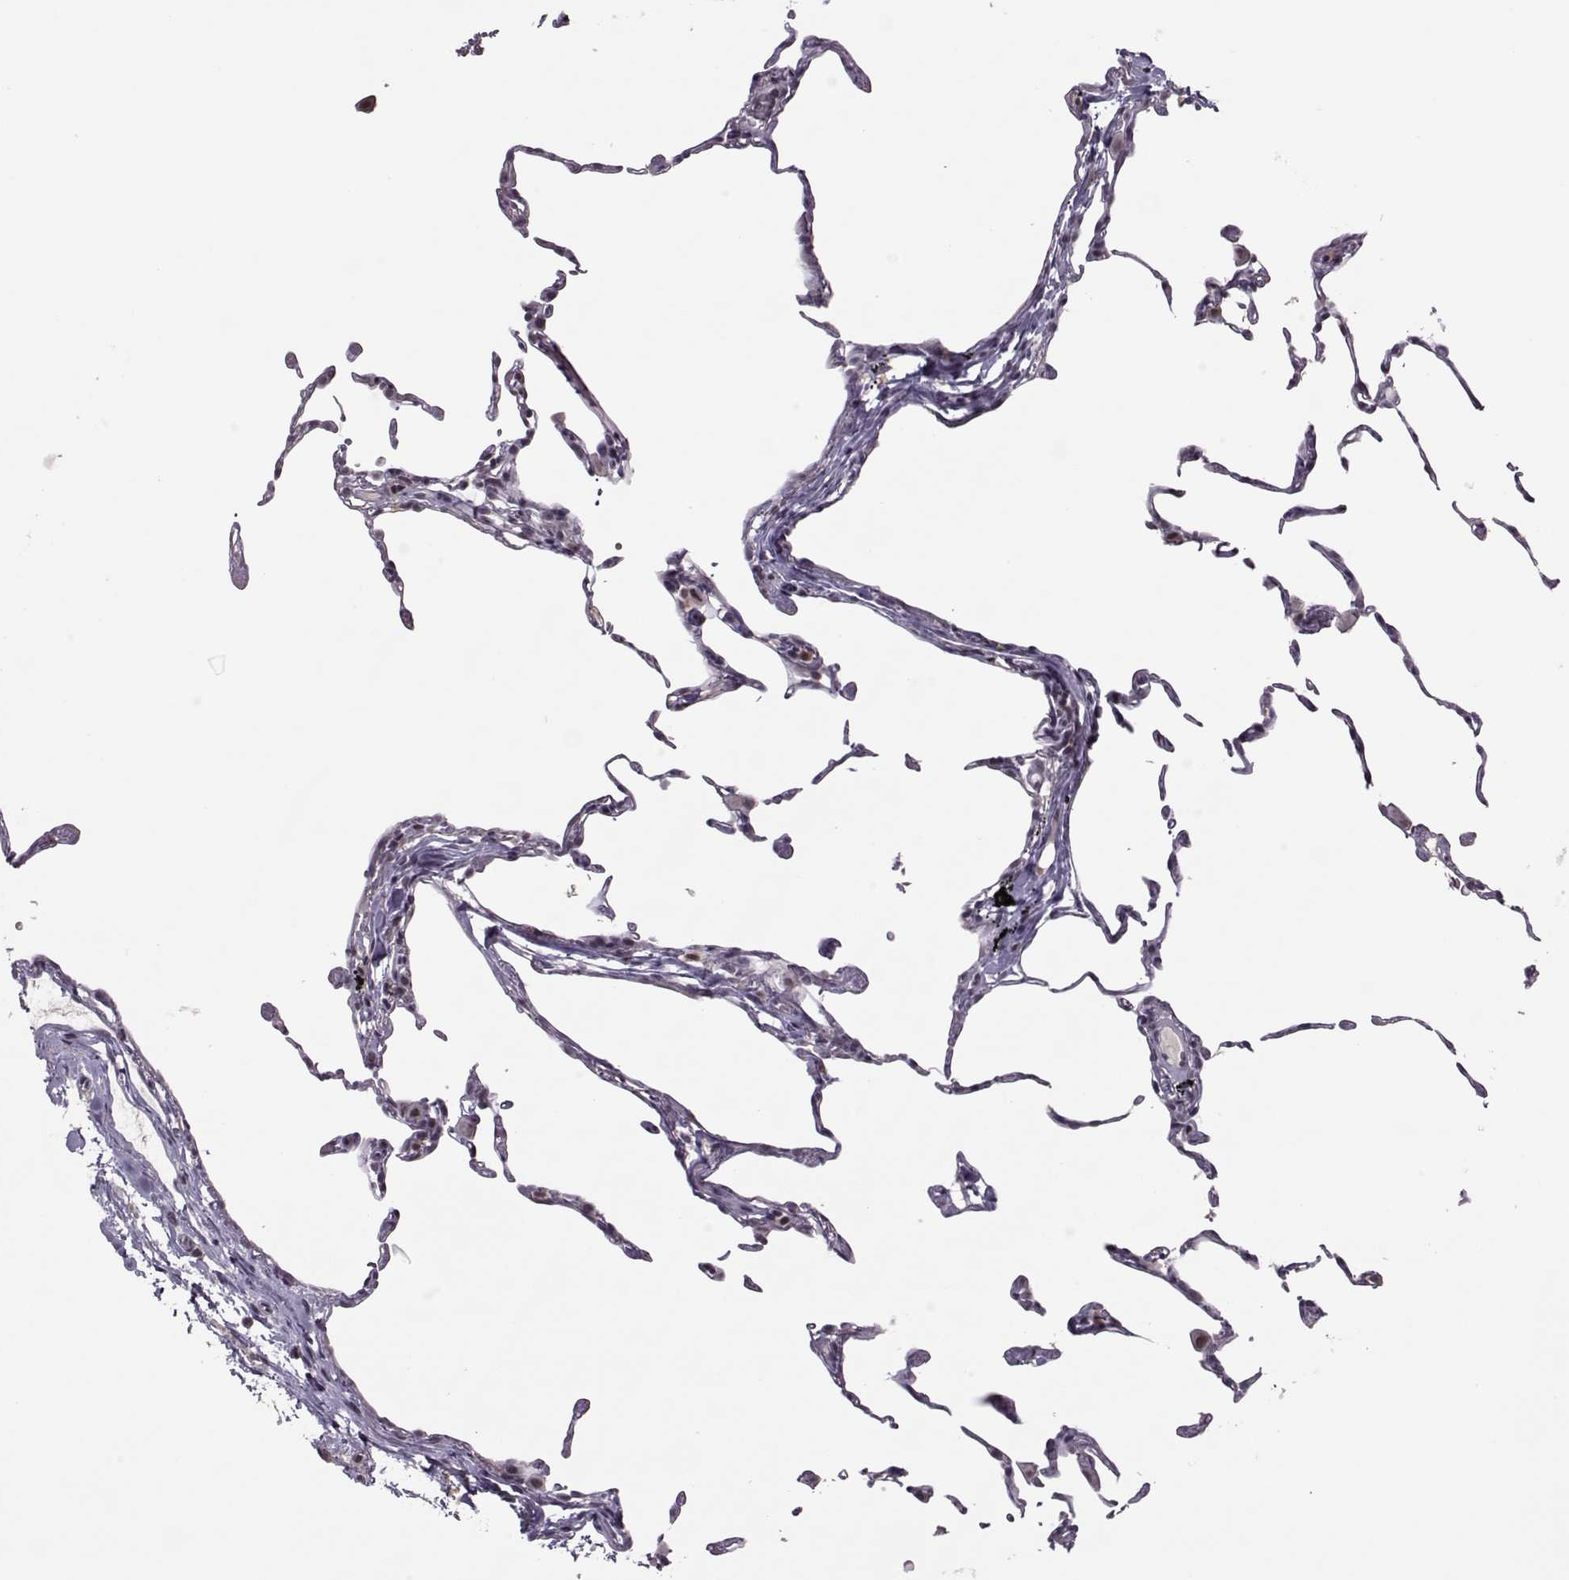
{"staining": {"intensity": "weak", "quantity": "25%-75%", "location": "nuclear"}, "tissue": "lung", "cell_type": "Alveolar cells", "image_type": "normal", "snomed": [{"axis": "morphology", "description": "Normal tissue, NOS"}, {"axis": "topography", "description": "Lung"}], "caption": "DAB immunohistochemical staining of benign human lung displays weak nuclear protein positivity in about 25%-75% of alveolar cells.", "gene": "LIN28A", "patient": {"sex": "female", "age": 57}}